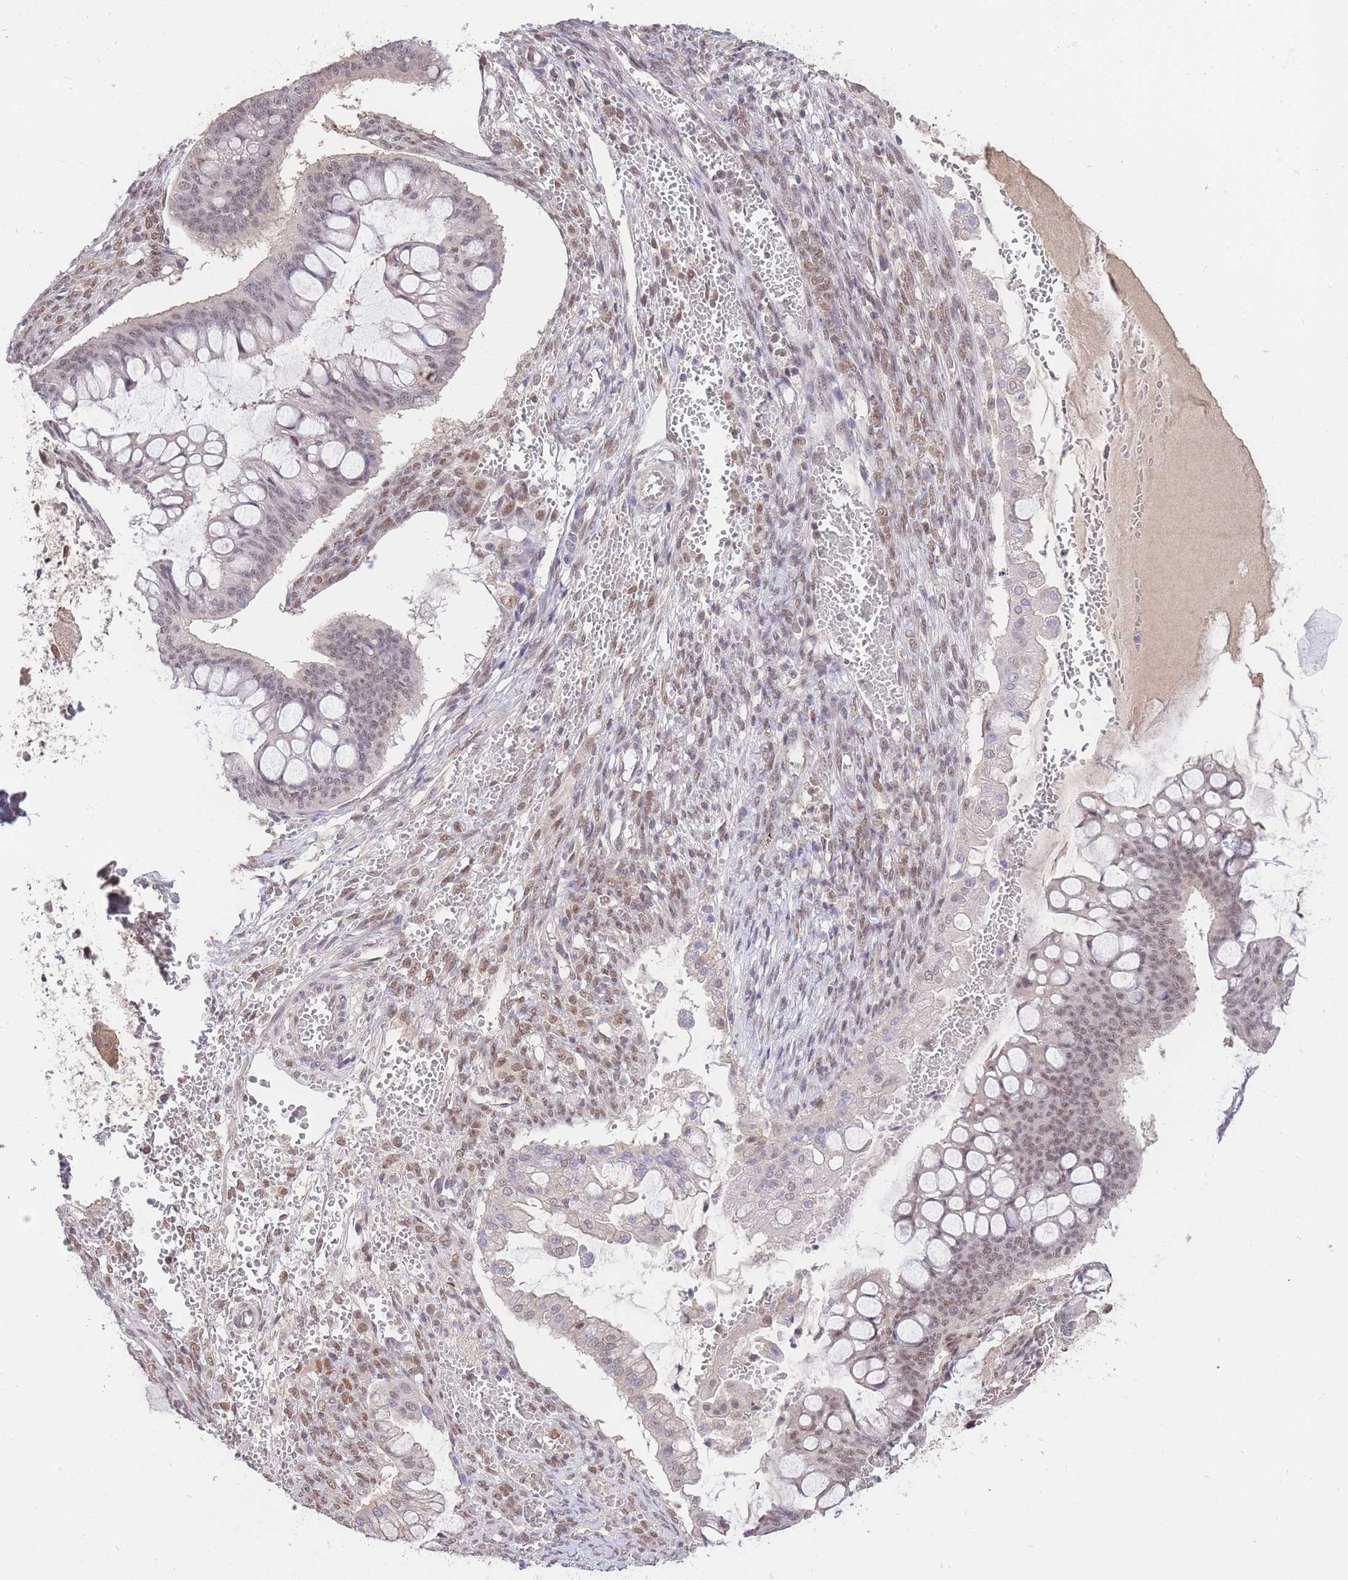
{"staining": {"intensity": "moderate", "quantity": "25%-75%", "location": "nuclear"}, "tissue": "ovarian cancer", "cell_type": "Tumor cells", "image_type": "cancer", "snomed": [{"axis": "morphology", "description": "Cystadenocarcinoma, mucinous, NOS"}, {"axis": "topography", "description": "Ovary"}], "caption": "High-power microscopy captured an immunohistochemistry micrograph of mucinous cystadenocarcinoma (ovarian), revealing moderate nuclear expression in about 25%-75% of tumor cells.", "gene": "UBXN7", "patient": {"sex": "female", "age": 73}}